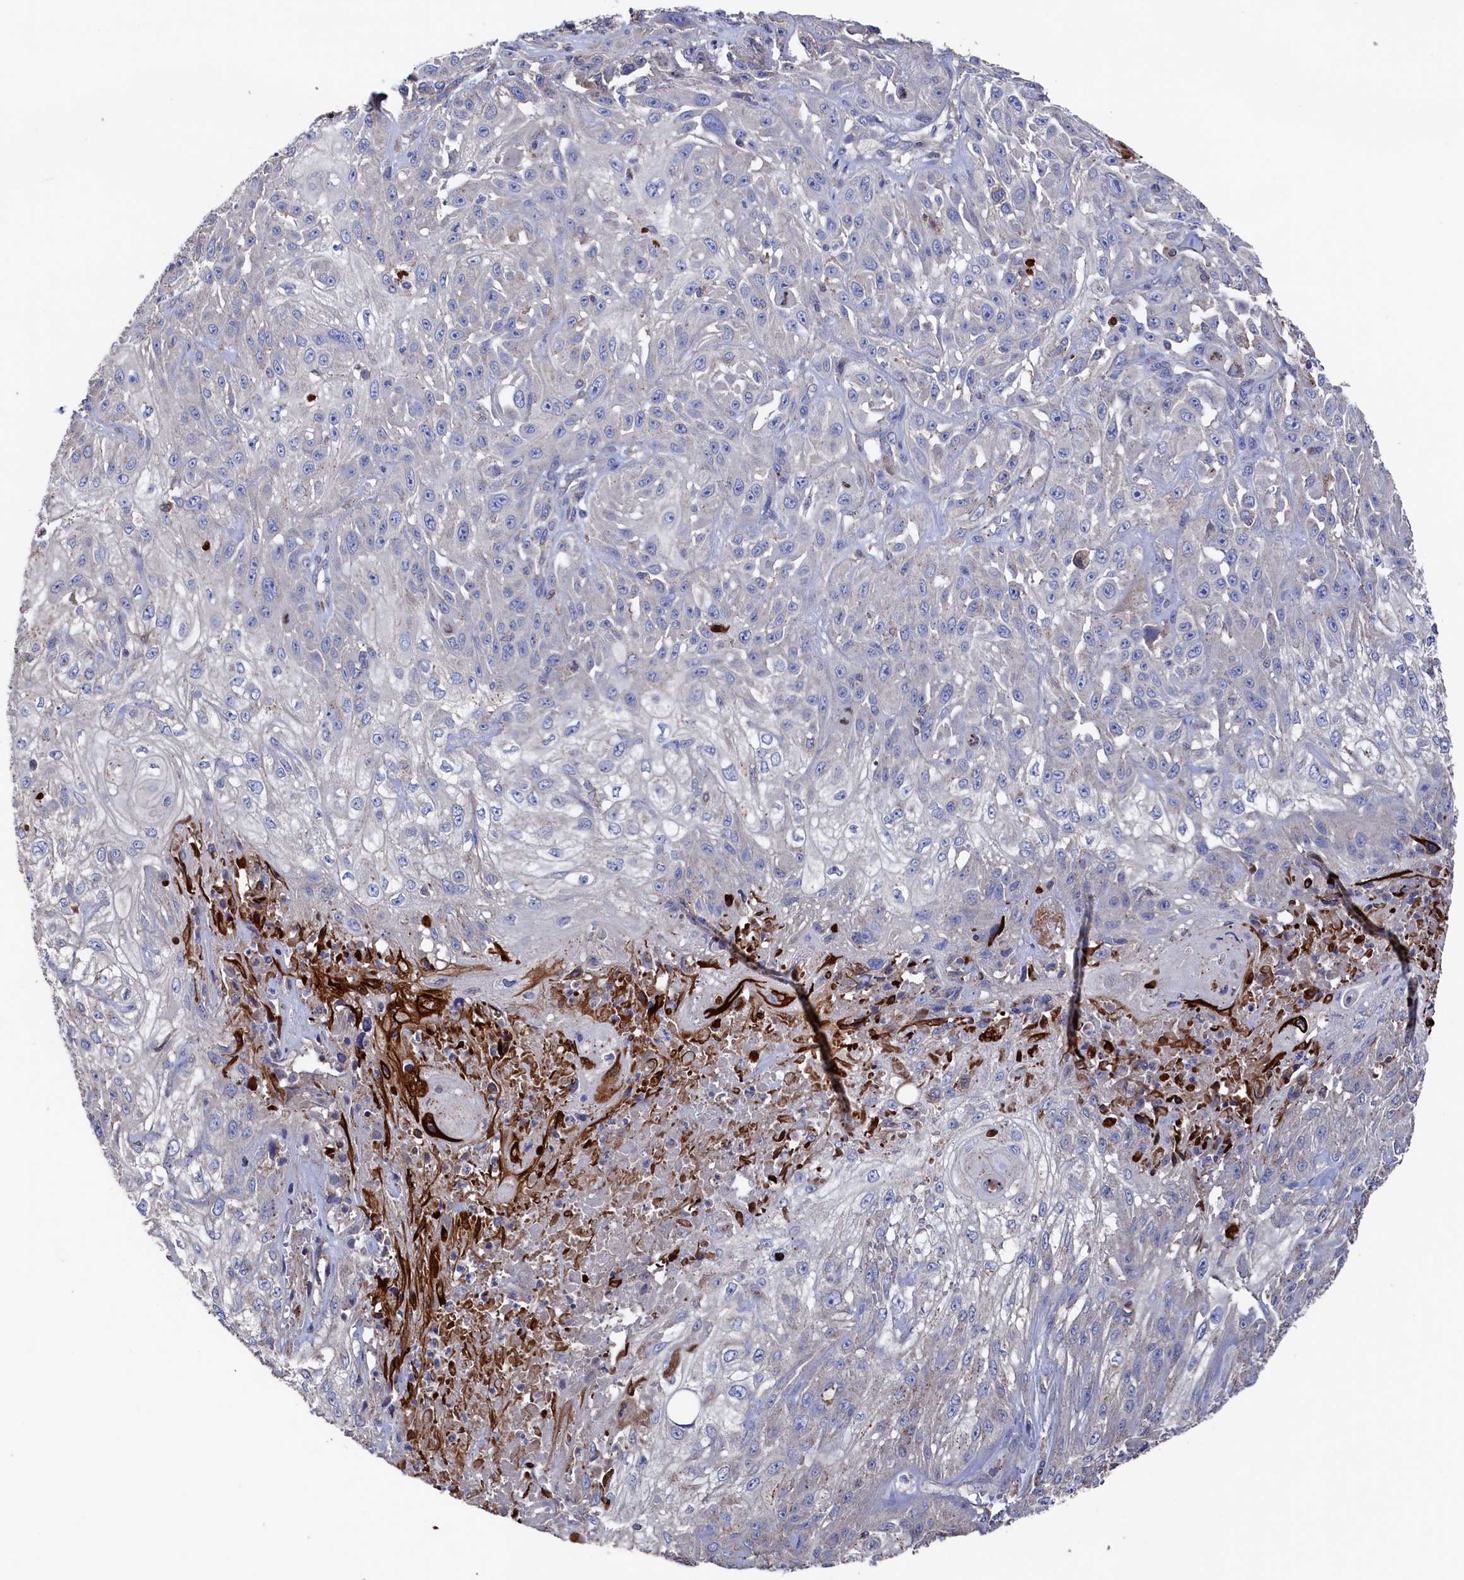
{"staining": {"intensity": "negative", "quantity": "none", "location": "none"}, "tissue": "skin cancer", "cell_type": "Tumor cells", "image_type": "cancer", "snomed": [{"axis": "morphology", "description": "Squamous cell carcinoma, NOS"}, {"axis": "morphology", "description": "Squamous cell carcinoma, metastatic, NOS"}, {"axis": "topography", "description": "Skin"}, {"axis": "topography", "description": "Lymph node"}], "caption": "This is an immunohistochemistry image of human skin cancer. There is no expression in tumor cells.", "gene": "TK2", "patient": {"sex": "male", "age": 75}}